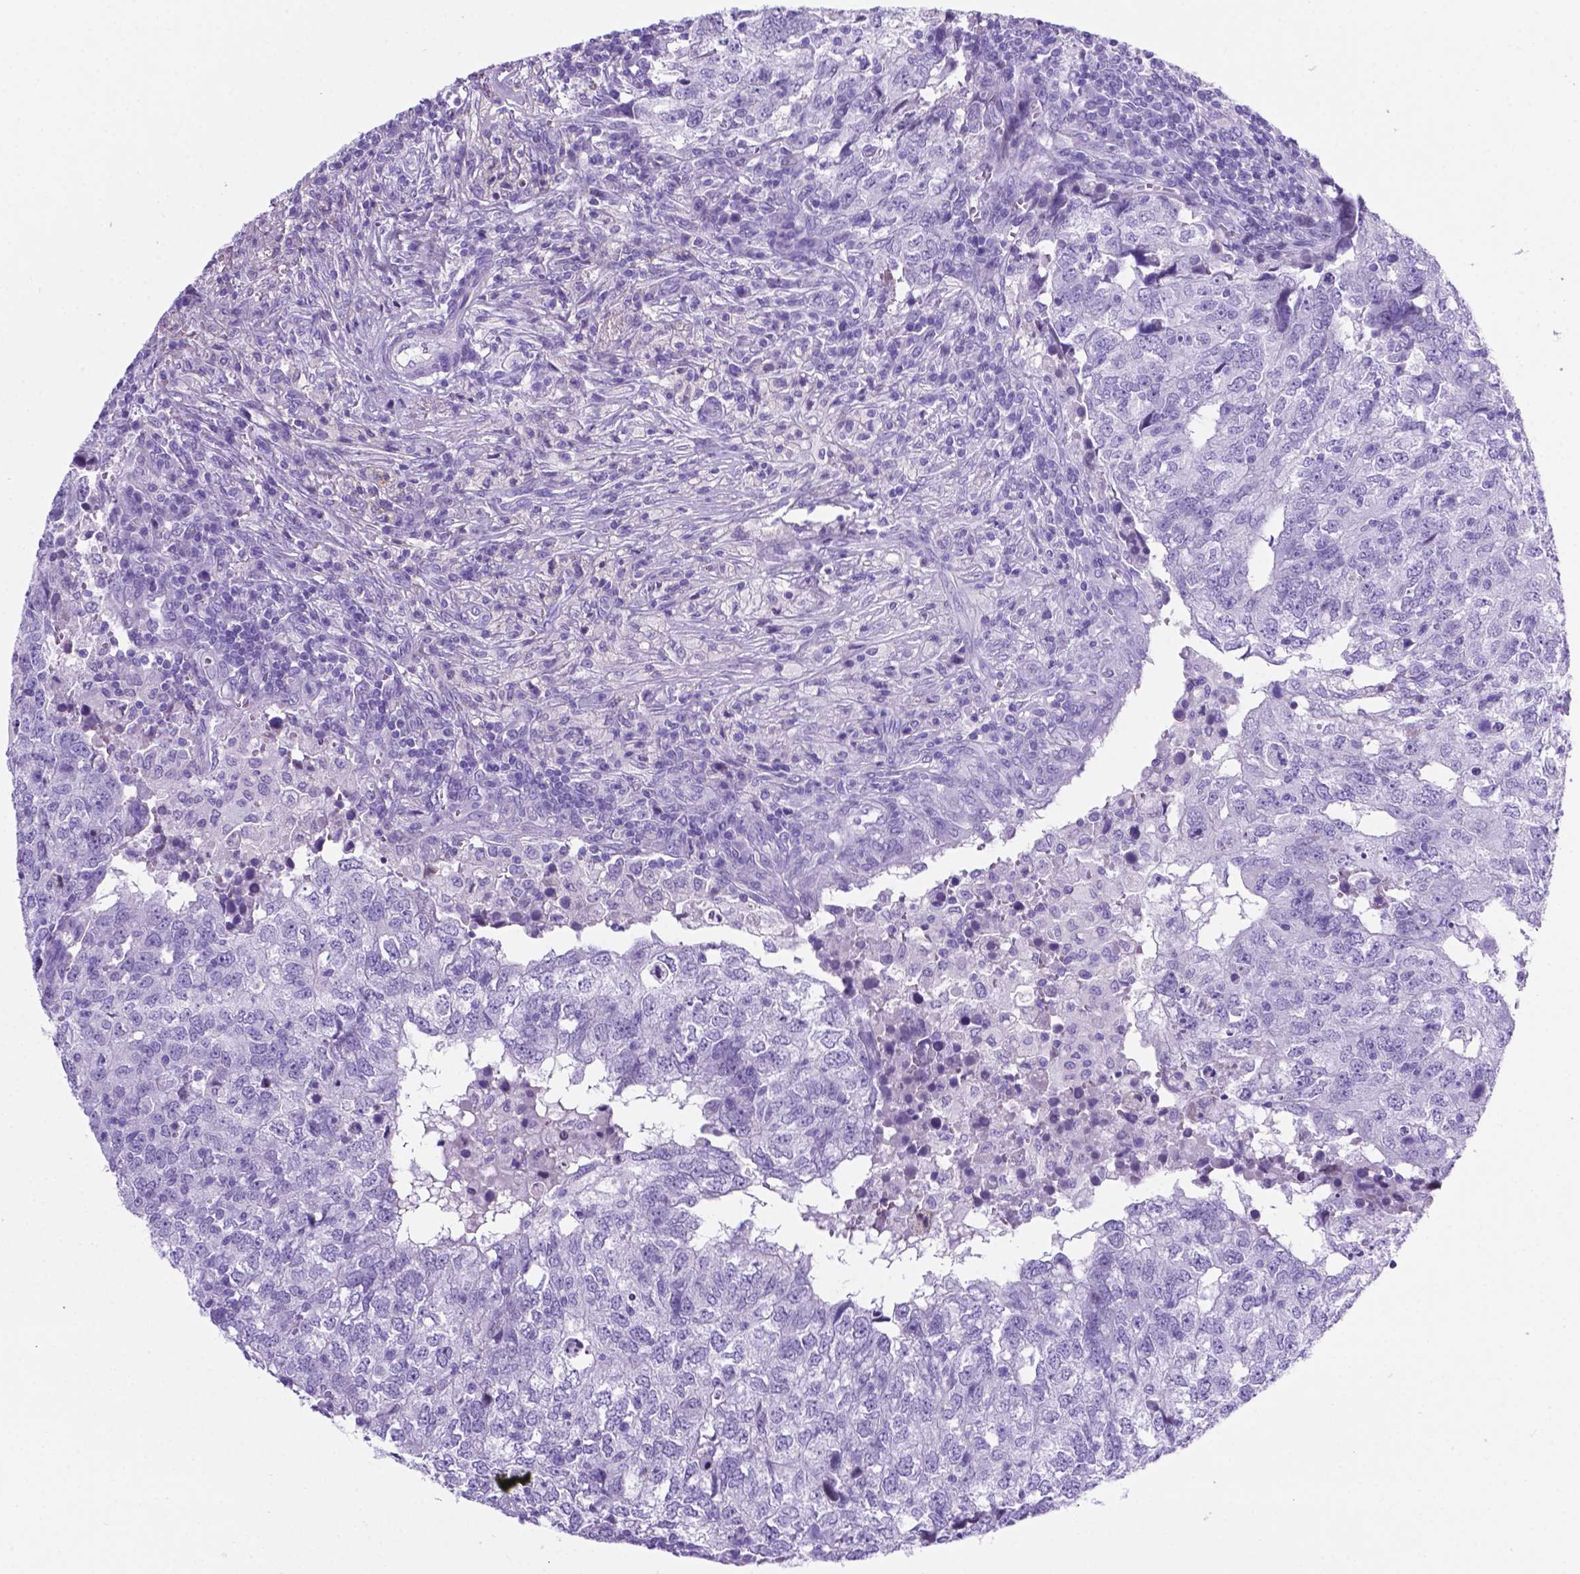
{"staining": {"intensity": "negative", "quantity": "none", "location": "none"}, "tissue": "breast cancer", "cell_type": "Tumor cells", "image_type": "cancer", "snomed": [{"axis": "morphology", "description": "Duct carcinoma"}, {"axis": "topography", "description": "Breast"}], "caption": "IHC photomicrograph of human breast intraductal carcinoma stained for a protein (brown), which displays no expression in tumor cells. Nuclei are stained in blue.", "gene": "C17orf107", "patient": {"sex": "female", "age": 30}}